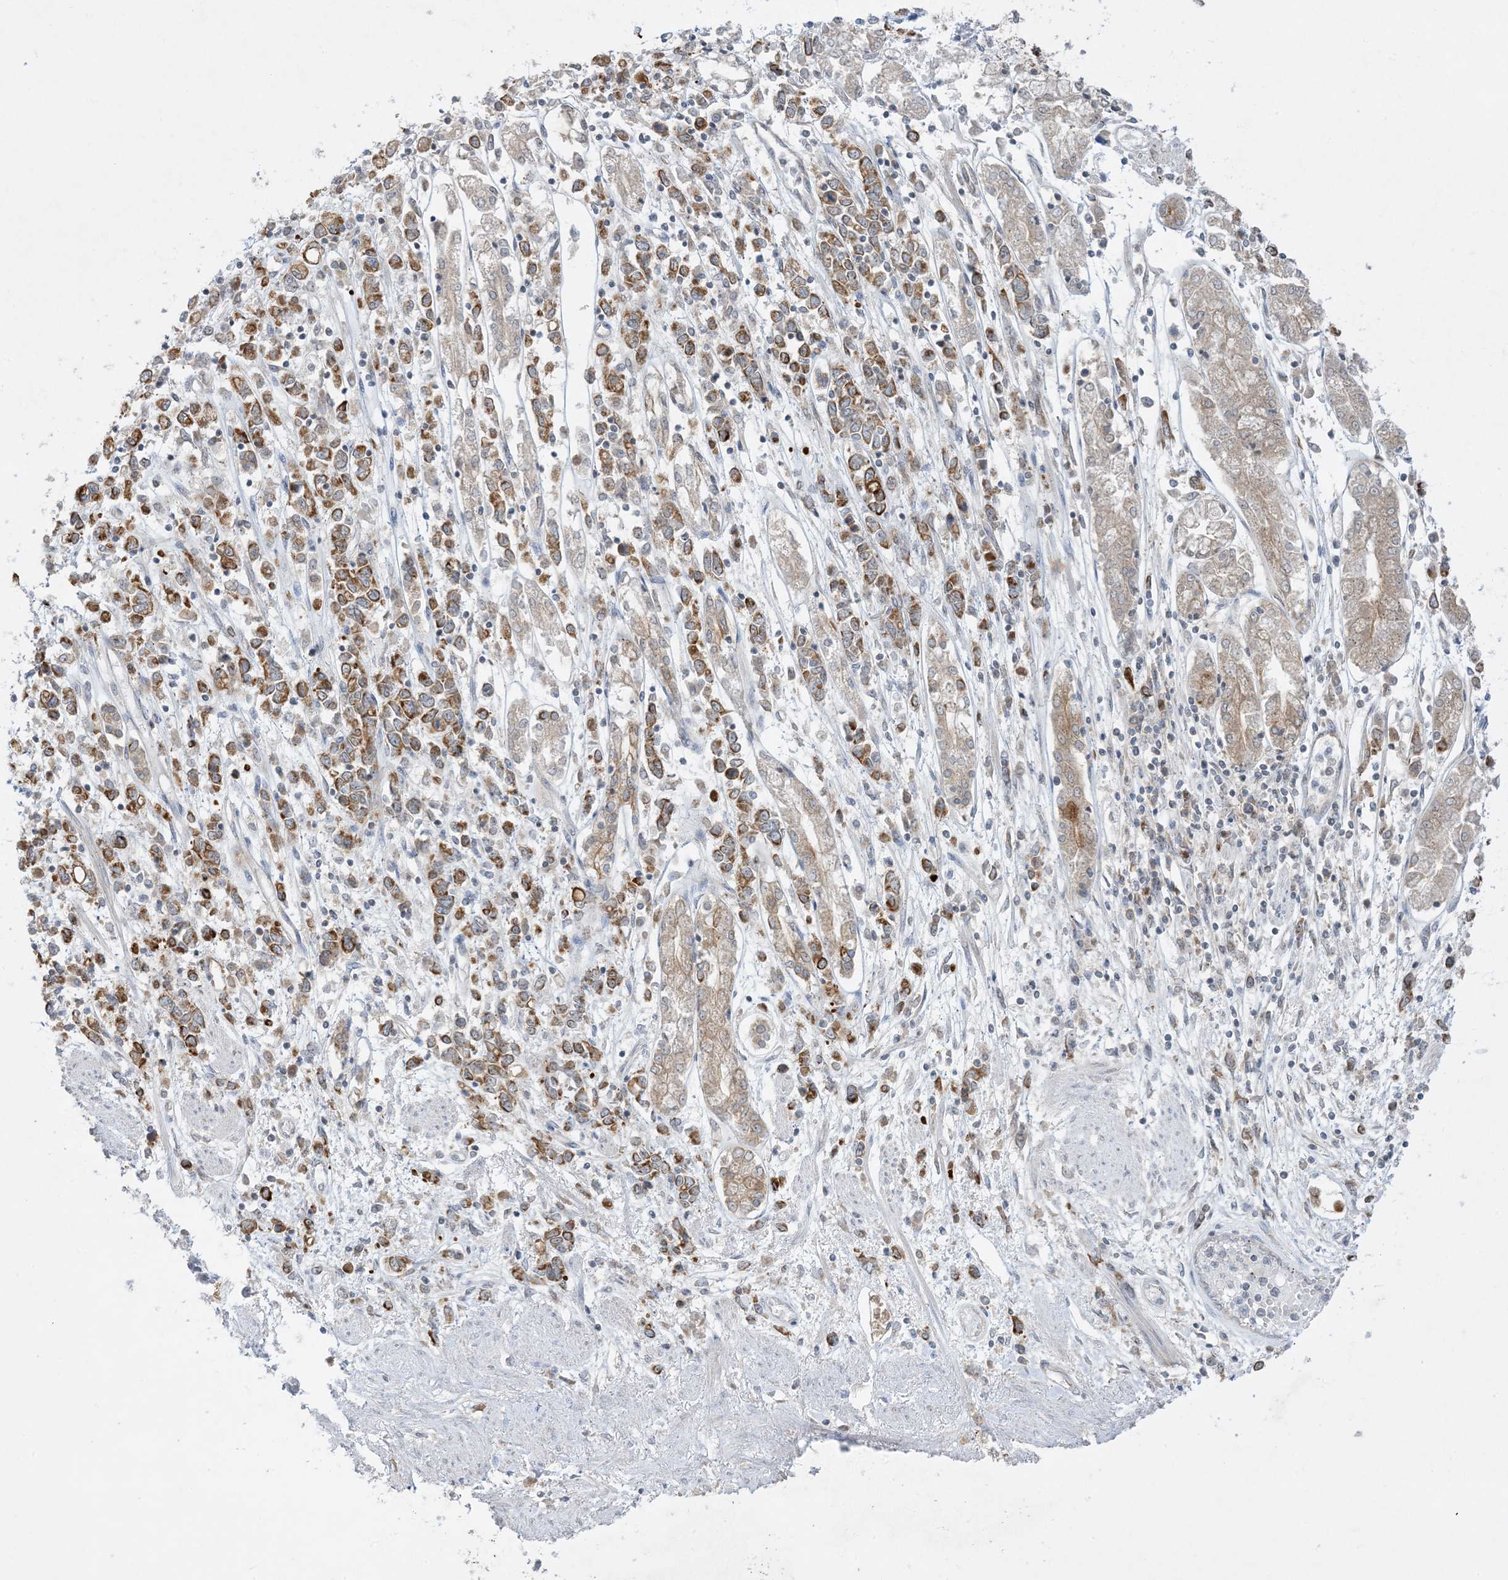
{"staining": {"intensity": "strong", "quantity": ">75%", "location": "cytoplasmic/membranous"}, "tissue": "stomach cancer", "cell_type": "Tumor cells", "image_type": "cancer", "snomed": [{"axis": "morphology", "description": "Adenocarcinoma, NOS"}, {"axis": "topography", "description": "Stomach"}], "caption": "Protein analysis of adenocarcinoma (stomach) tissue exhibits strong cytoplasmic/membranous expression in about >75% of tumor cells. Using DAB (brown) and hematoxylin (blue) stains, captured at high magnification using brightfield microscopy.", "gene": "RPP40", "patient": {"sex": "female", "age": 76}}